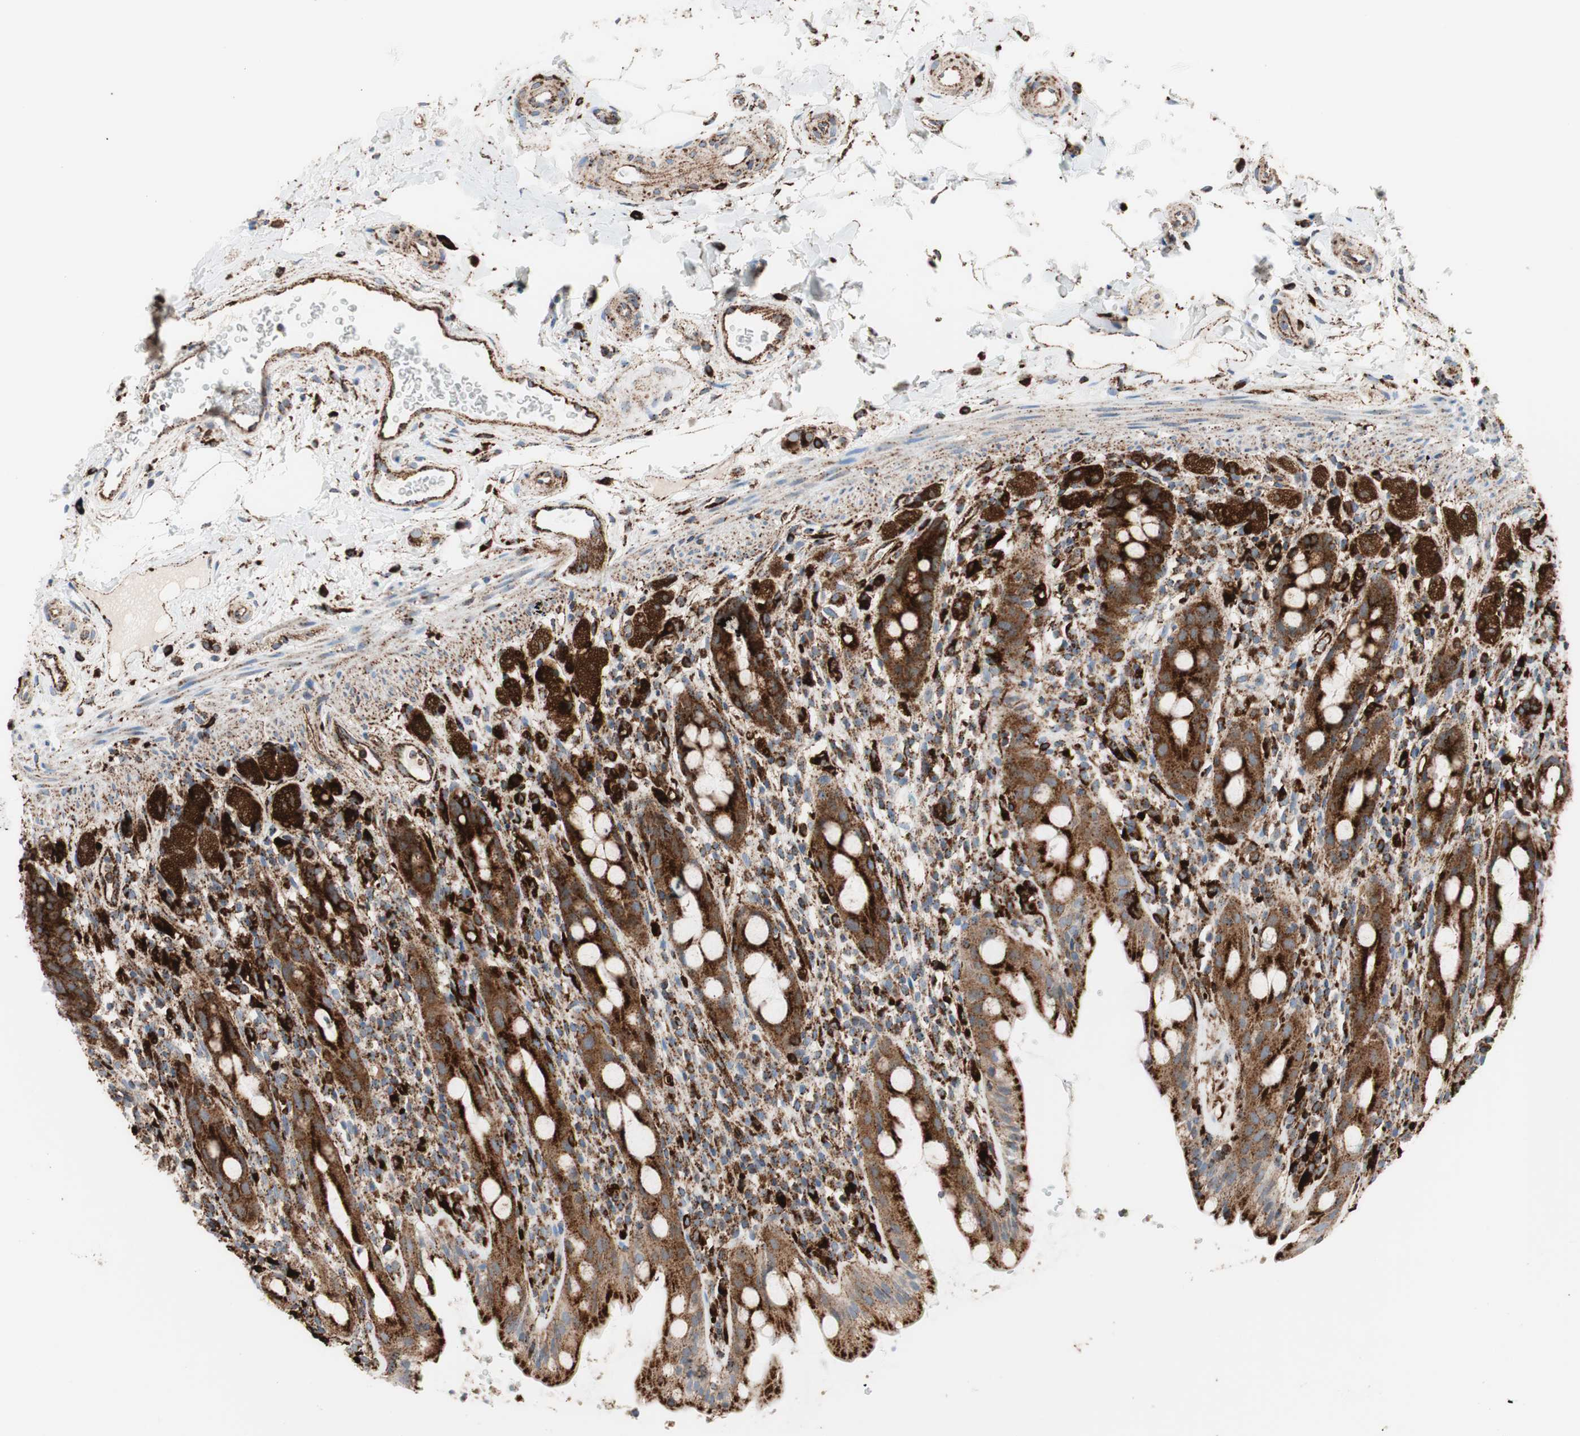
{"staining": {"intensity": "strong", "quantity": ">75%", "location": "cytoplasmic/membranous"}, "tissue": "rectum", "cell_type": "Glandular cells", "image_type": "normal", "snomed": [{"axis": "morphology", "description": "Normal tissue, NOS"}, {"axis": "topography", "description": "Rectum"}], "caption": "Protein analysis of benign rectum exhibits strong cytoplasmic/membranous staining in approximately >75% of glandular cells. (DAB IHC, brown staining for protein, blue staining for nuclei).", "gene": "LAMP1", "patient": {"sex": "male", "age": 44}}